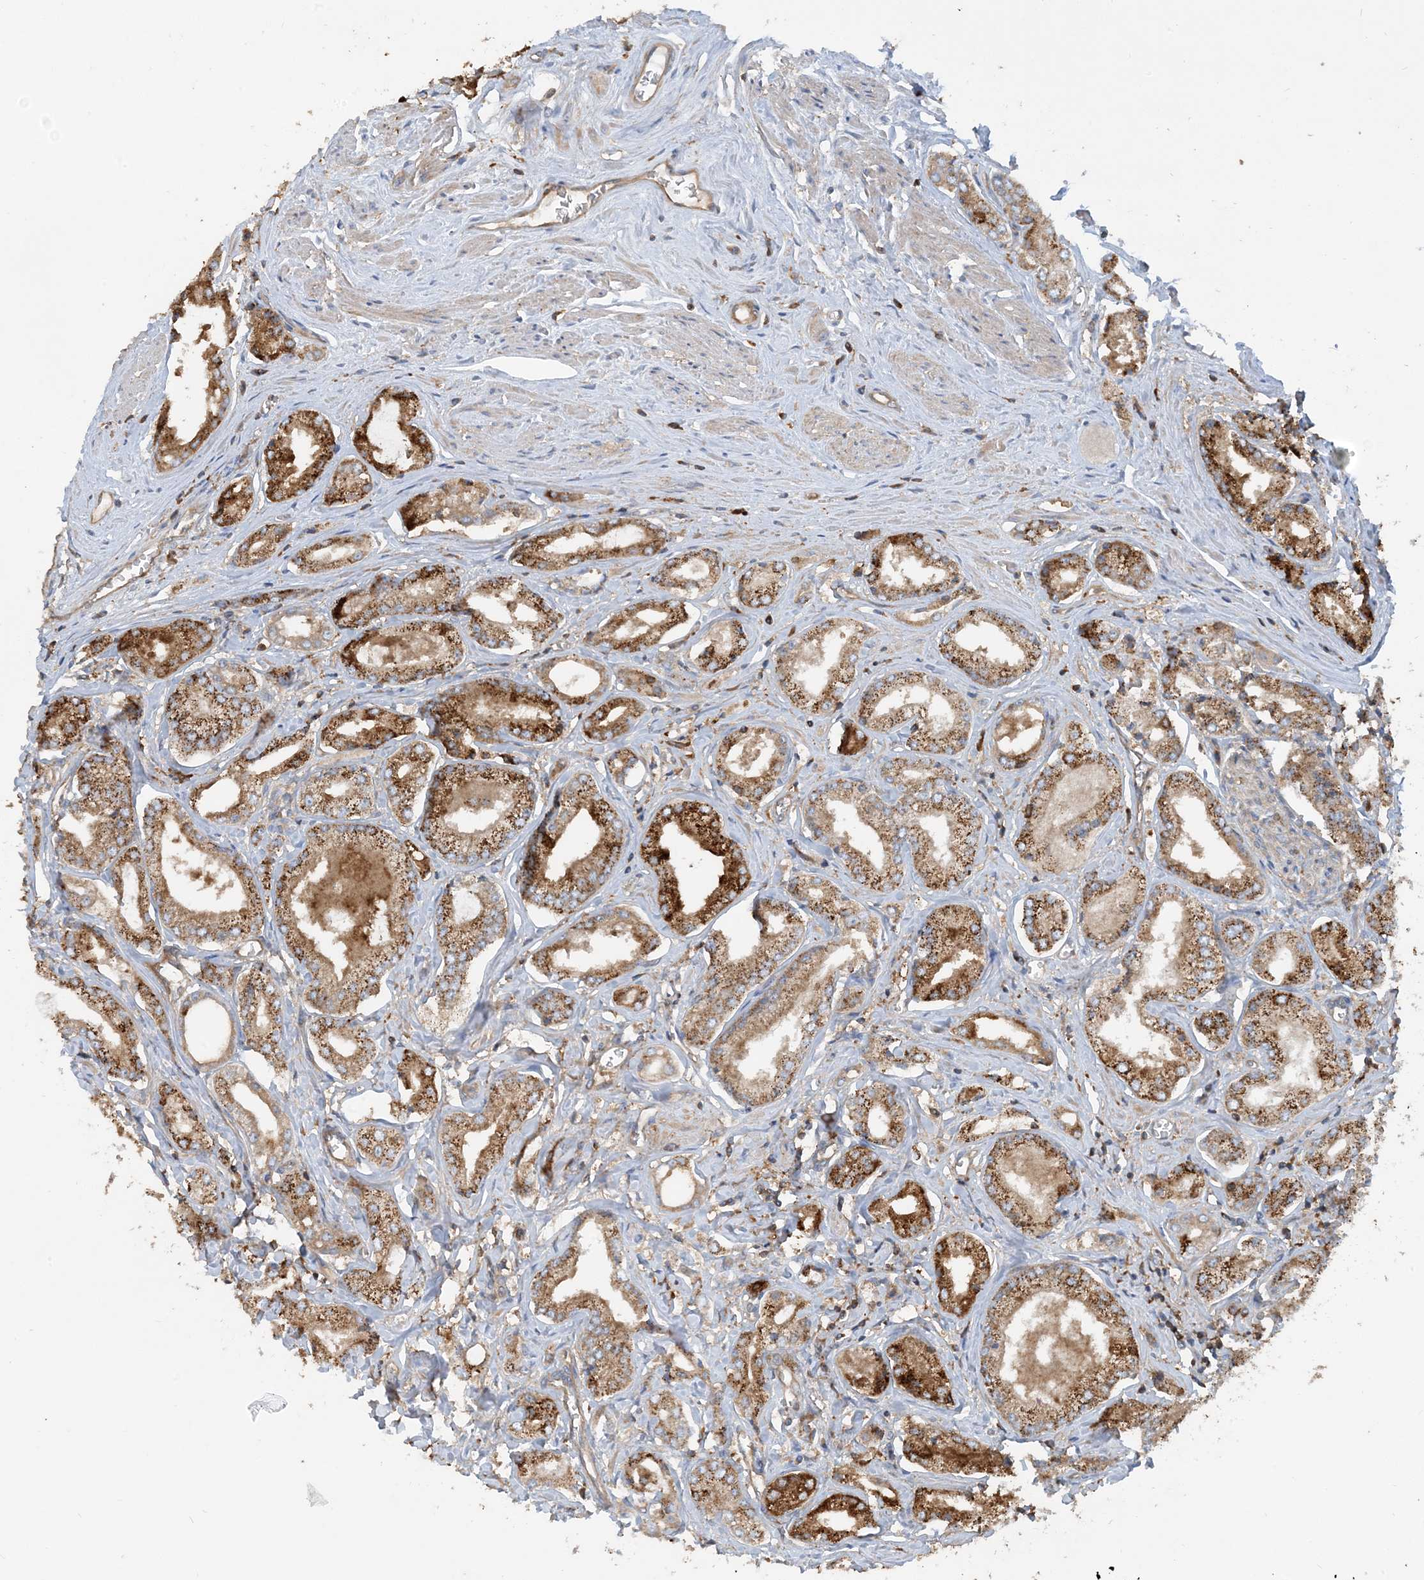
{"staining": {"intensity": "strong", "quantity": "25%-75%", "location": "cytoplasmic/membranous"}, "tissue": "prostate cancer", "cell_type": "Tumor cells", "image_type": "cancer", "snomed": [{"axis": "morphology", "description": "Adenocarcinoma, Low grade"}, {"axis": "topography", "description": "Prostate"}], "caption": "Immunohistochemistry (IHC) micrograph of neoplastic tissue: human low-grade adenocarcinoma (prostate) stained using immunohistochemistry (IHC) displays high levels of strong protein expression localized specifically in the cytoplasmic/membranous of tumor cells, appearing as a cytoplasmic/membranous brown color.", "gene": "SFMBT2", "patient": {"sex": "male", "age": 60}}